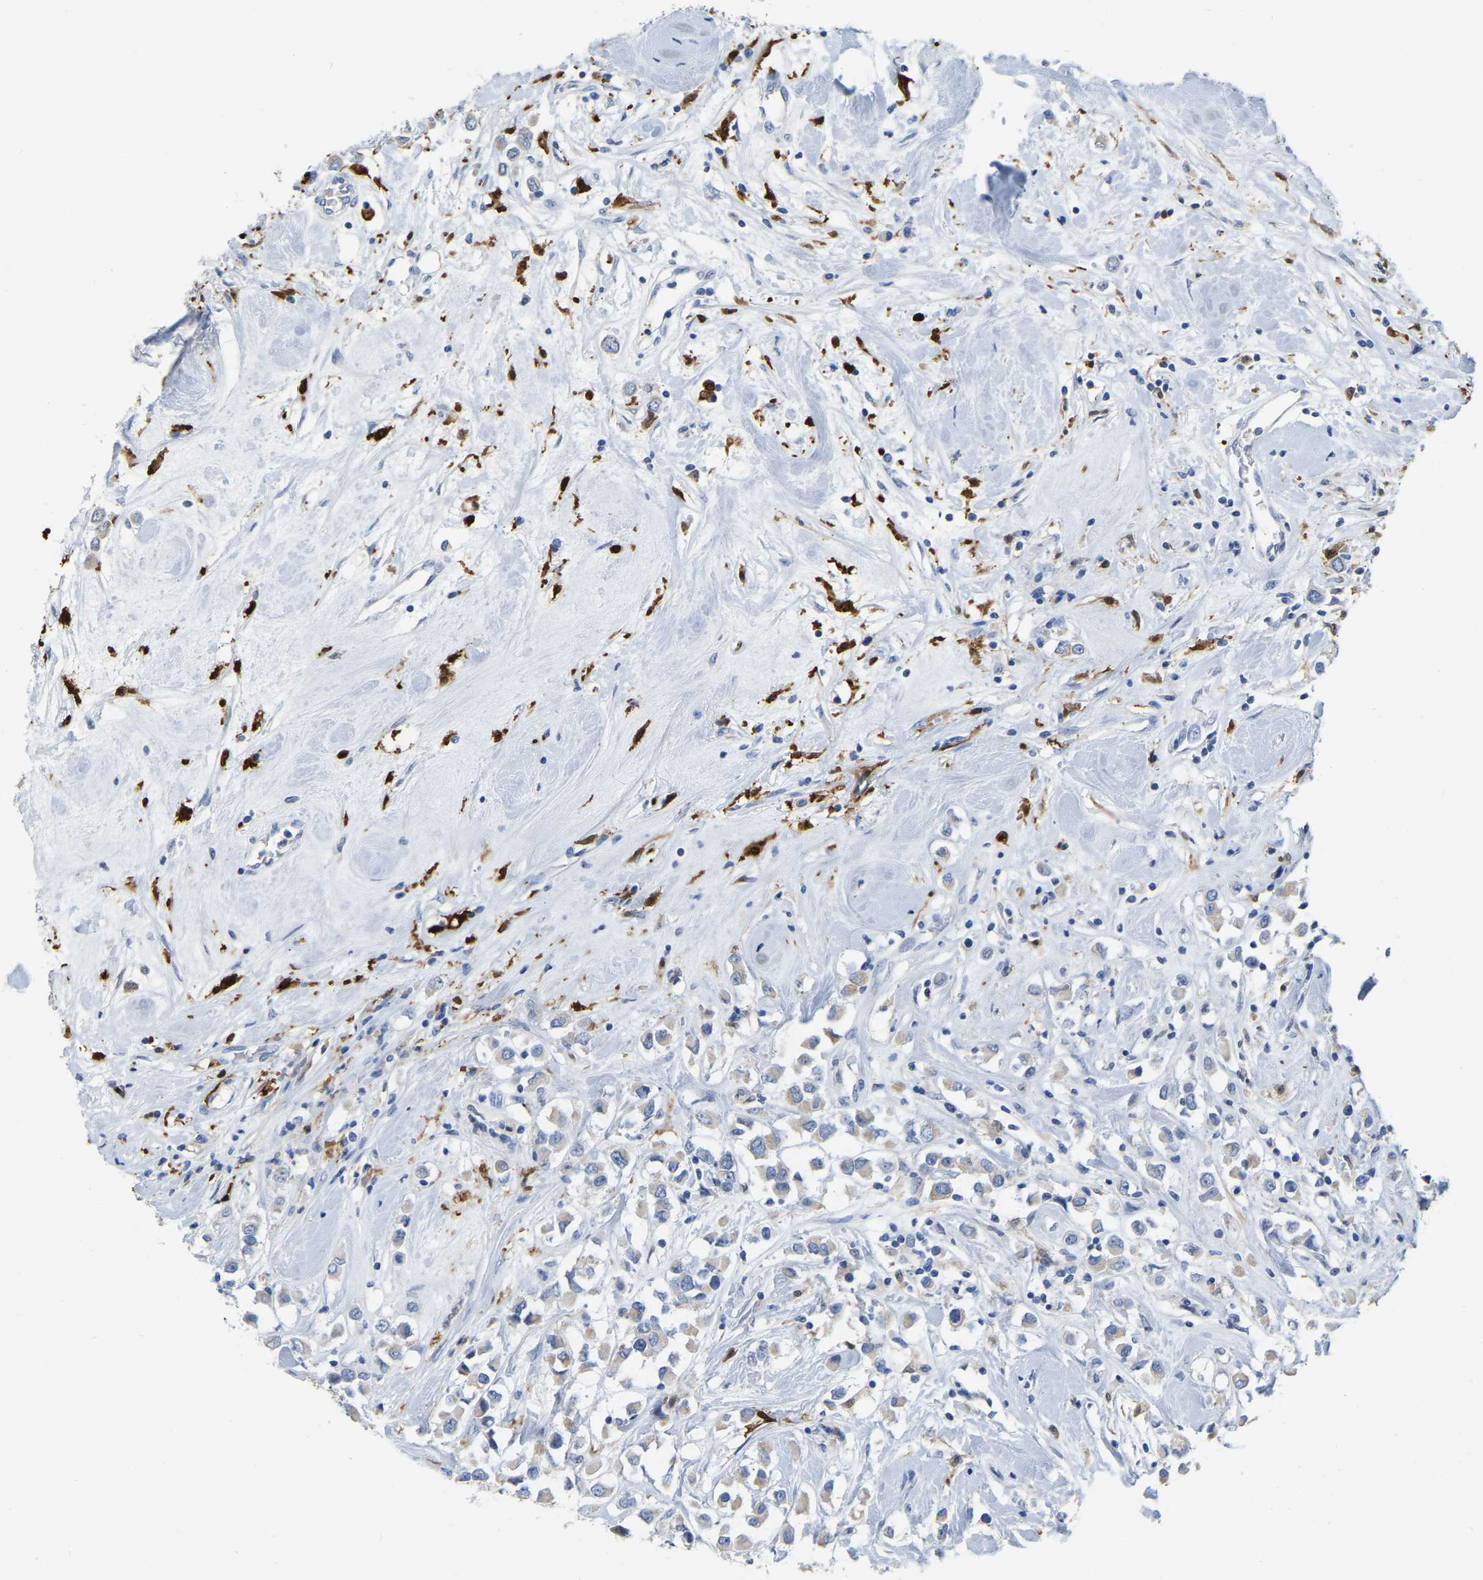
{"staining": {"intensity": "weak", "quantity": "<25%", "location": "cytoplasmic/membranous"}, "tissue": "breast cancer", "cell_type": "Tumor cells", "image_type": "cancer", "snomed": [{"axis": "morphology", "description": "Duct carcinoma"}, {"axis": "topography", "description": "Breast"}], "caption": "This is a photomicrograph of IHC staining of breast cancer (invasive ductal carcinoma), which shows no staining in tumor cells. (Stains: DAB (3,3'-diaminobenzidine) IHC with hematoxylin counter stain, Microscopy: brightfield microscopy at high magnification).", "gene": "ULBP2", "patient": {"sex": "female", "age": 61}}